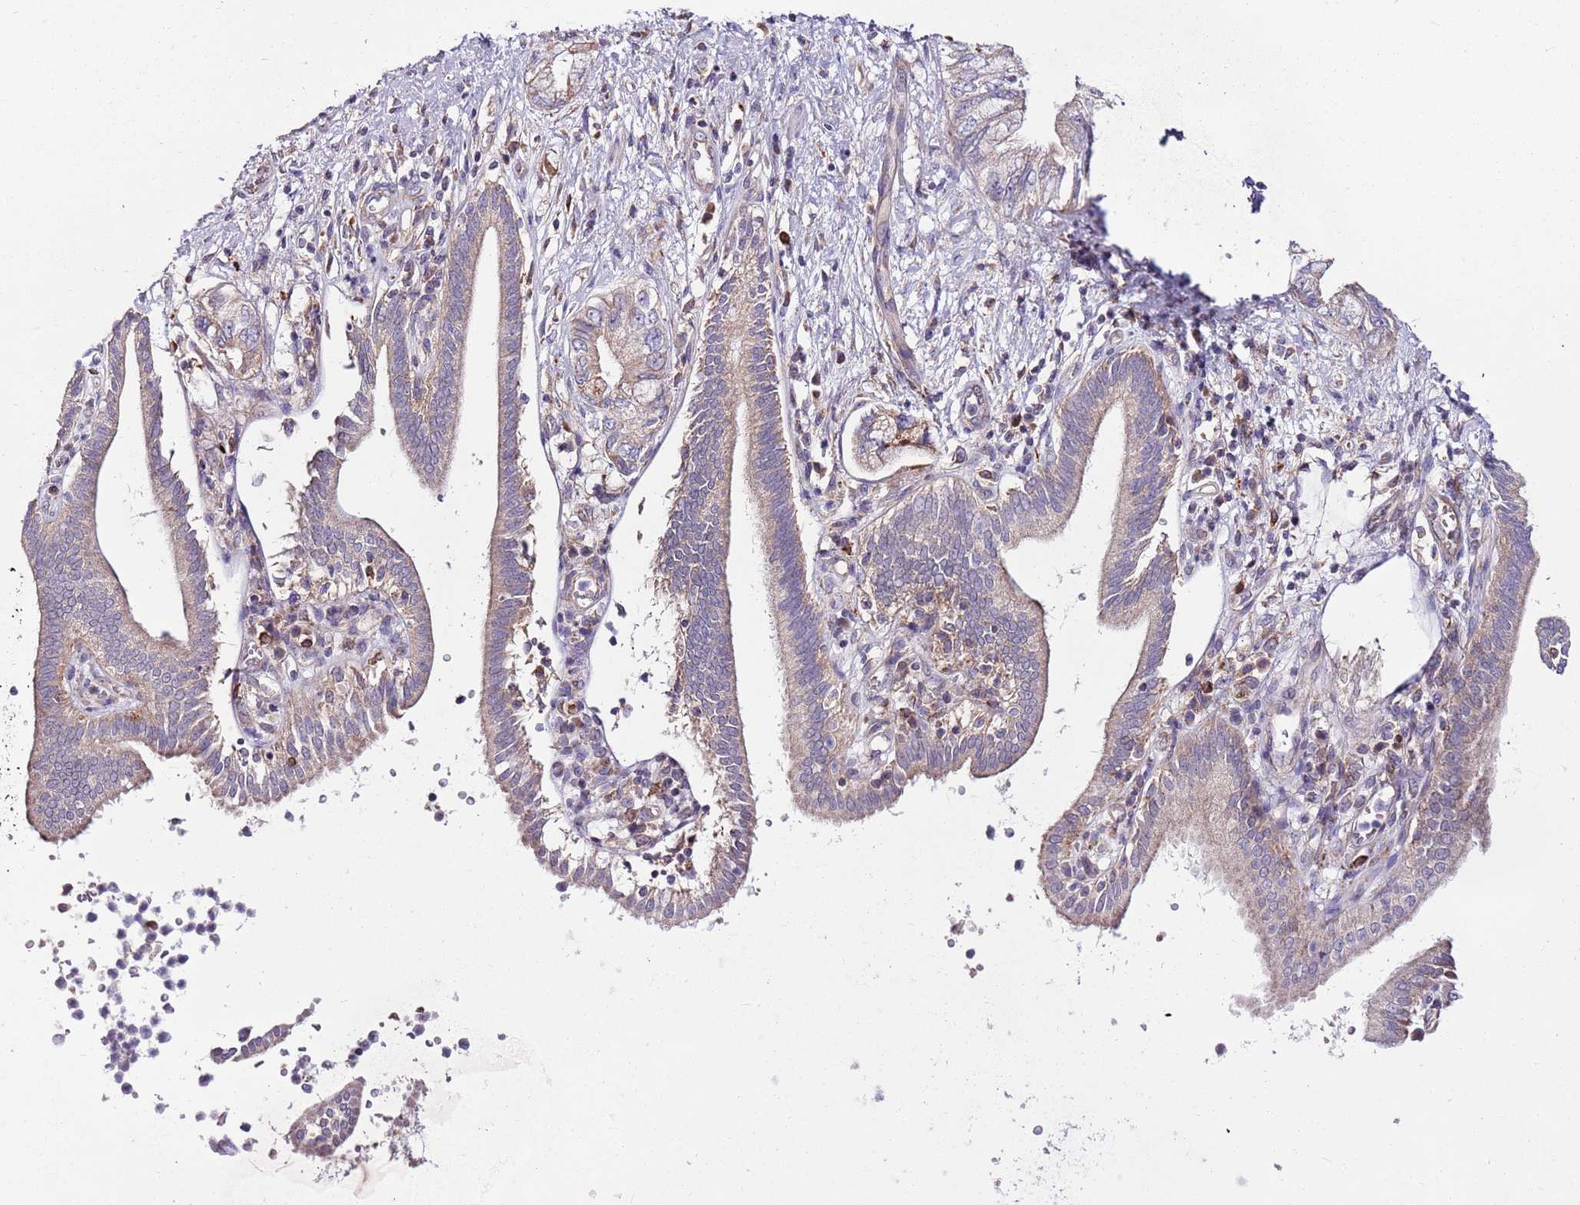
{"staining": {"intensity": "weak", "quantity": "<25%", "location": "cytoplasmic/membranous"}, "tissue": "pancreatic cancer", "cell_type": "Tumor cells", "image_type": "cancer", "snomed": [{"axis": "morphology", "description": "Adenocarcinoma, NOS"}, {"axis": "topography", "description": "Pancreas"}], "caption": "Image shows no protein expression in tumor cells of pancreatic cancer tissue.", "gene": "SMG1", "patient": {"sex": "female", "age": 73}}